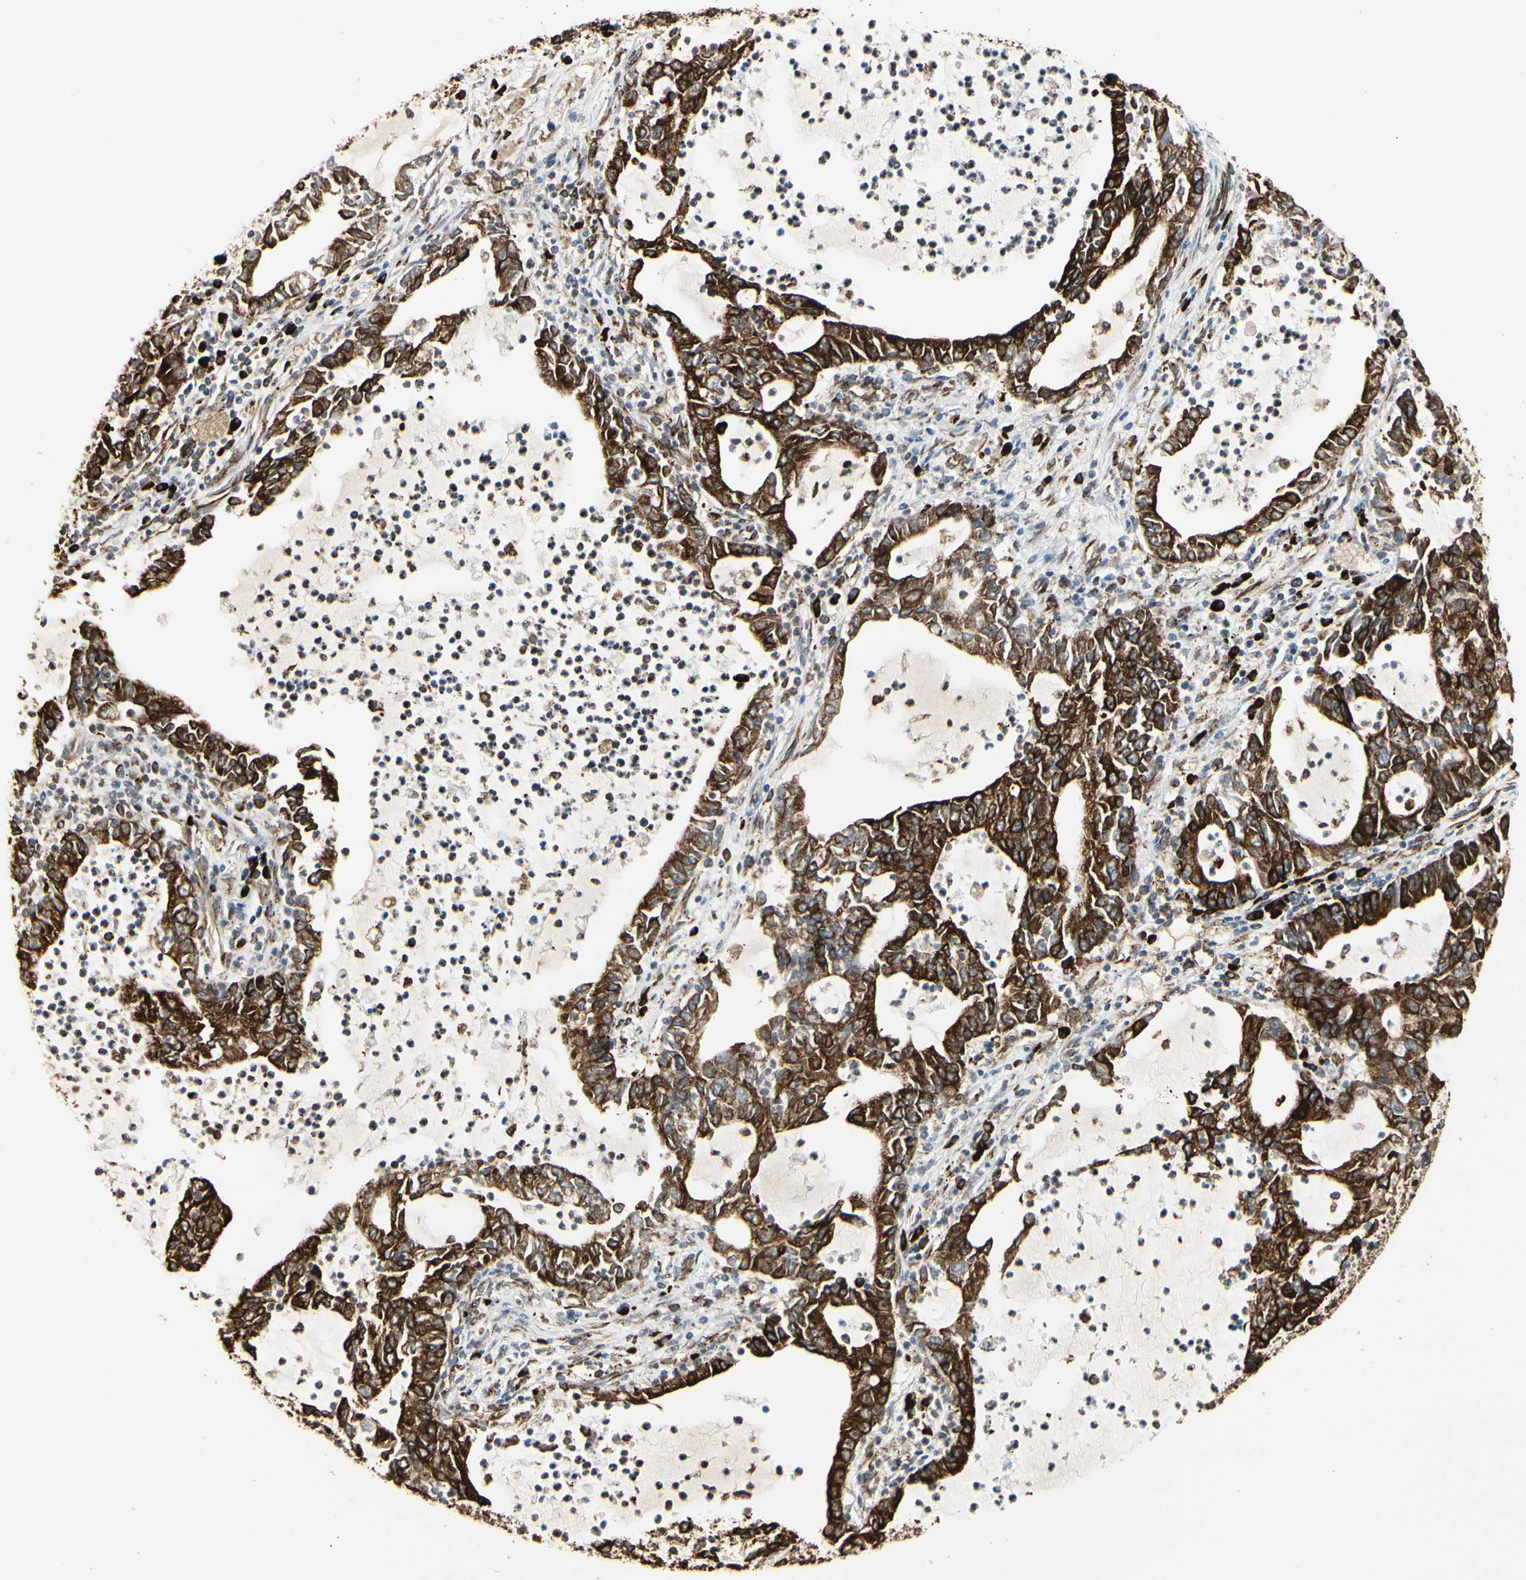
{"staining": {"intensity": "strong", "quantity": ">75%", "location": "cytoplasmic/membranous"}, "tissue": "lung cancer", "cell_type": "Tumor cells", "image_type": "cancer", "snomed": [{"axis": "morphology", "description": "Adenocarcinoma, NOS"}, {"axis": "topography", "description": "Lung"}], "caption": "Tumor cells display strong cytoplasmic/membranous expression in approximately >75% of cells in lung adenocarcinoma. The staining was performed using DAB (3,3'-diaminobenzidine) to visualize the protein expression in brown, while the nuclei were stained in blue with hematoxylin (Magnification: 20x).", "gene": "HSP90B1", "patient": {"sex": "female", "age": 51}}